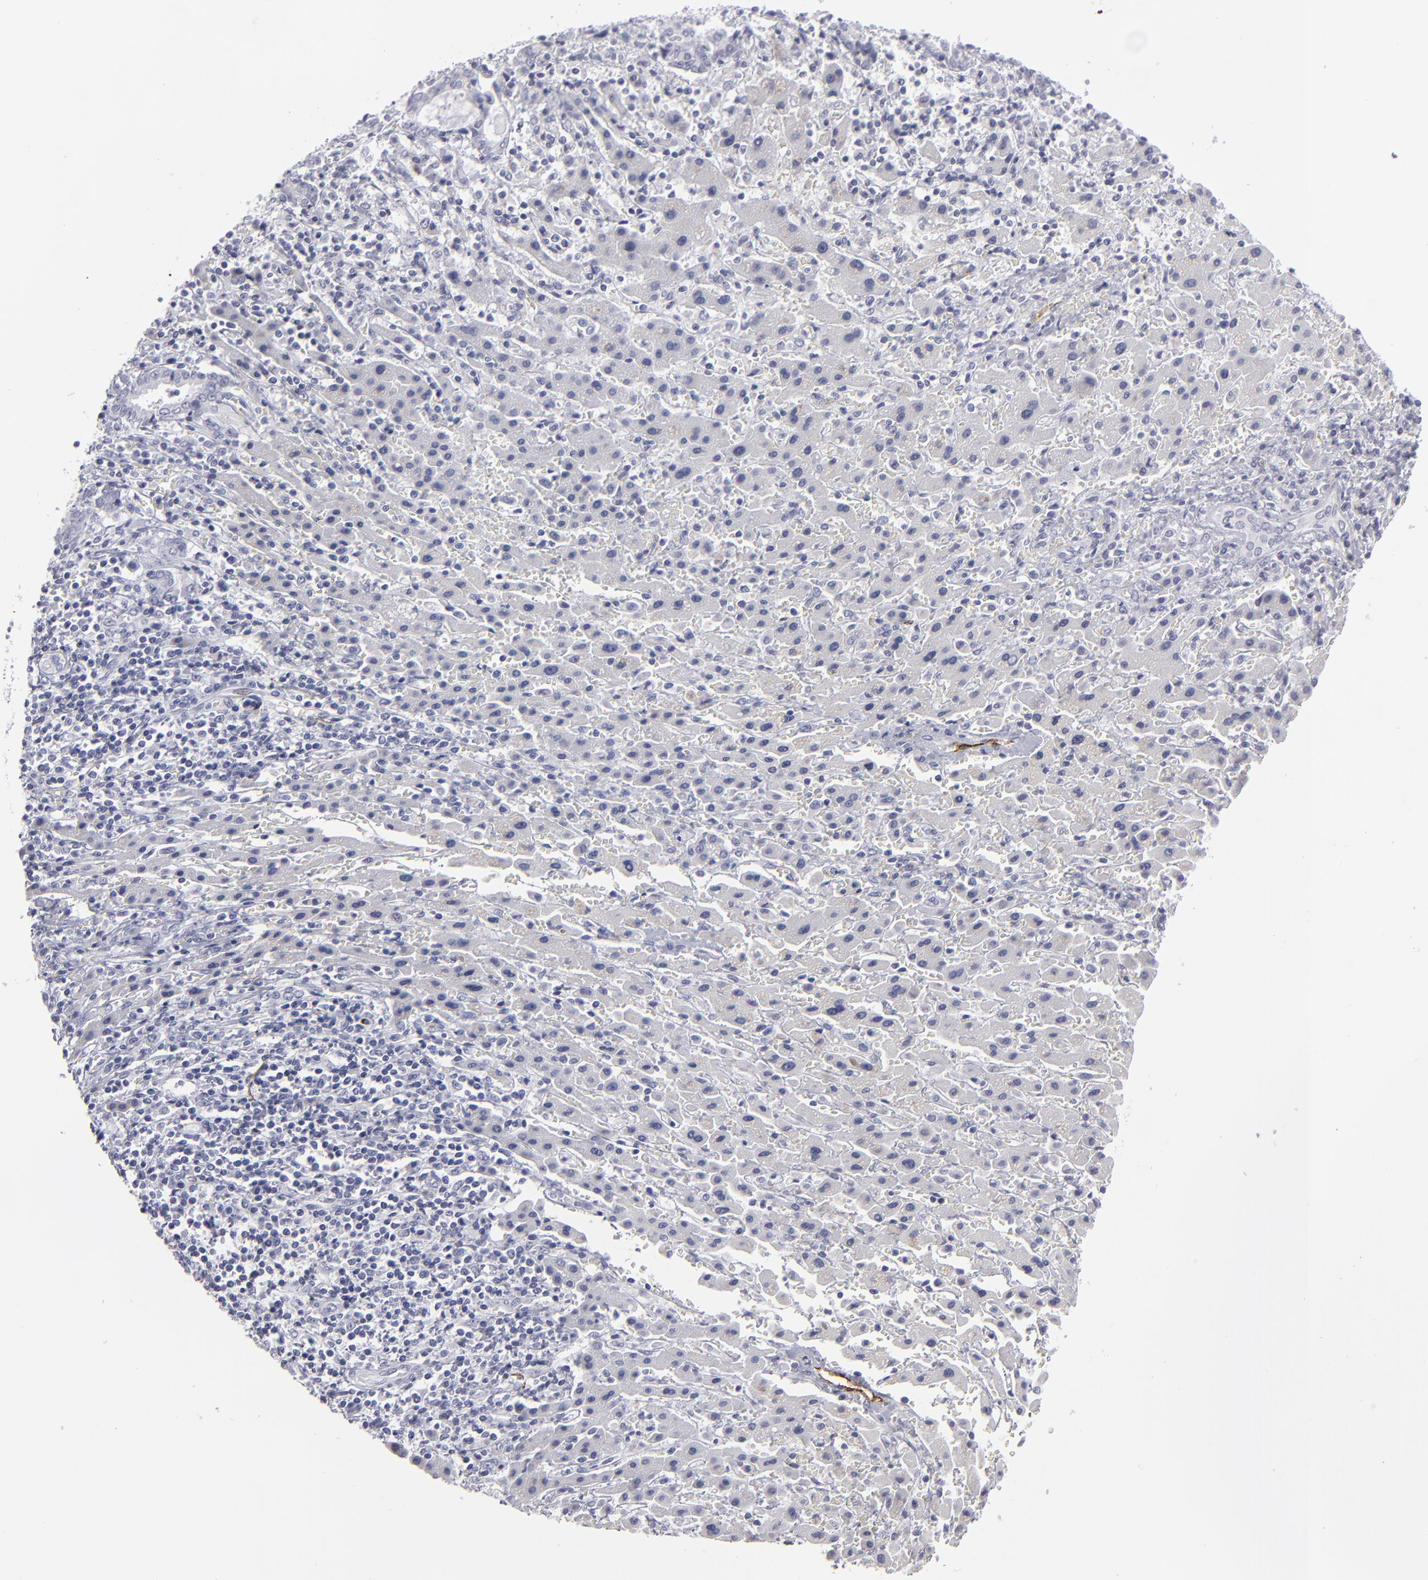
{"staining": {"intensity": "negative", "quantity": "none", "location": "none"}, "tissue": "liver cancer", "cell_type": "Tumor cells", "image_type": "cancer", "snomed": [{"axis": "morphology", "description": "Cholangiocarcinoma"}, {"axis": "topography", "description": "Liver"}], "caption": "Immunohistochemical staining of liver cancer exhibits no significant positivity in tumor cells. (DAB IHC with hematoxylin counter stain).", "gene": "CADM3", "patient": {"sex": "male", "age": 57}}